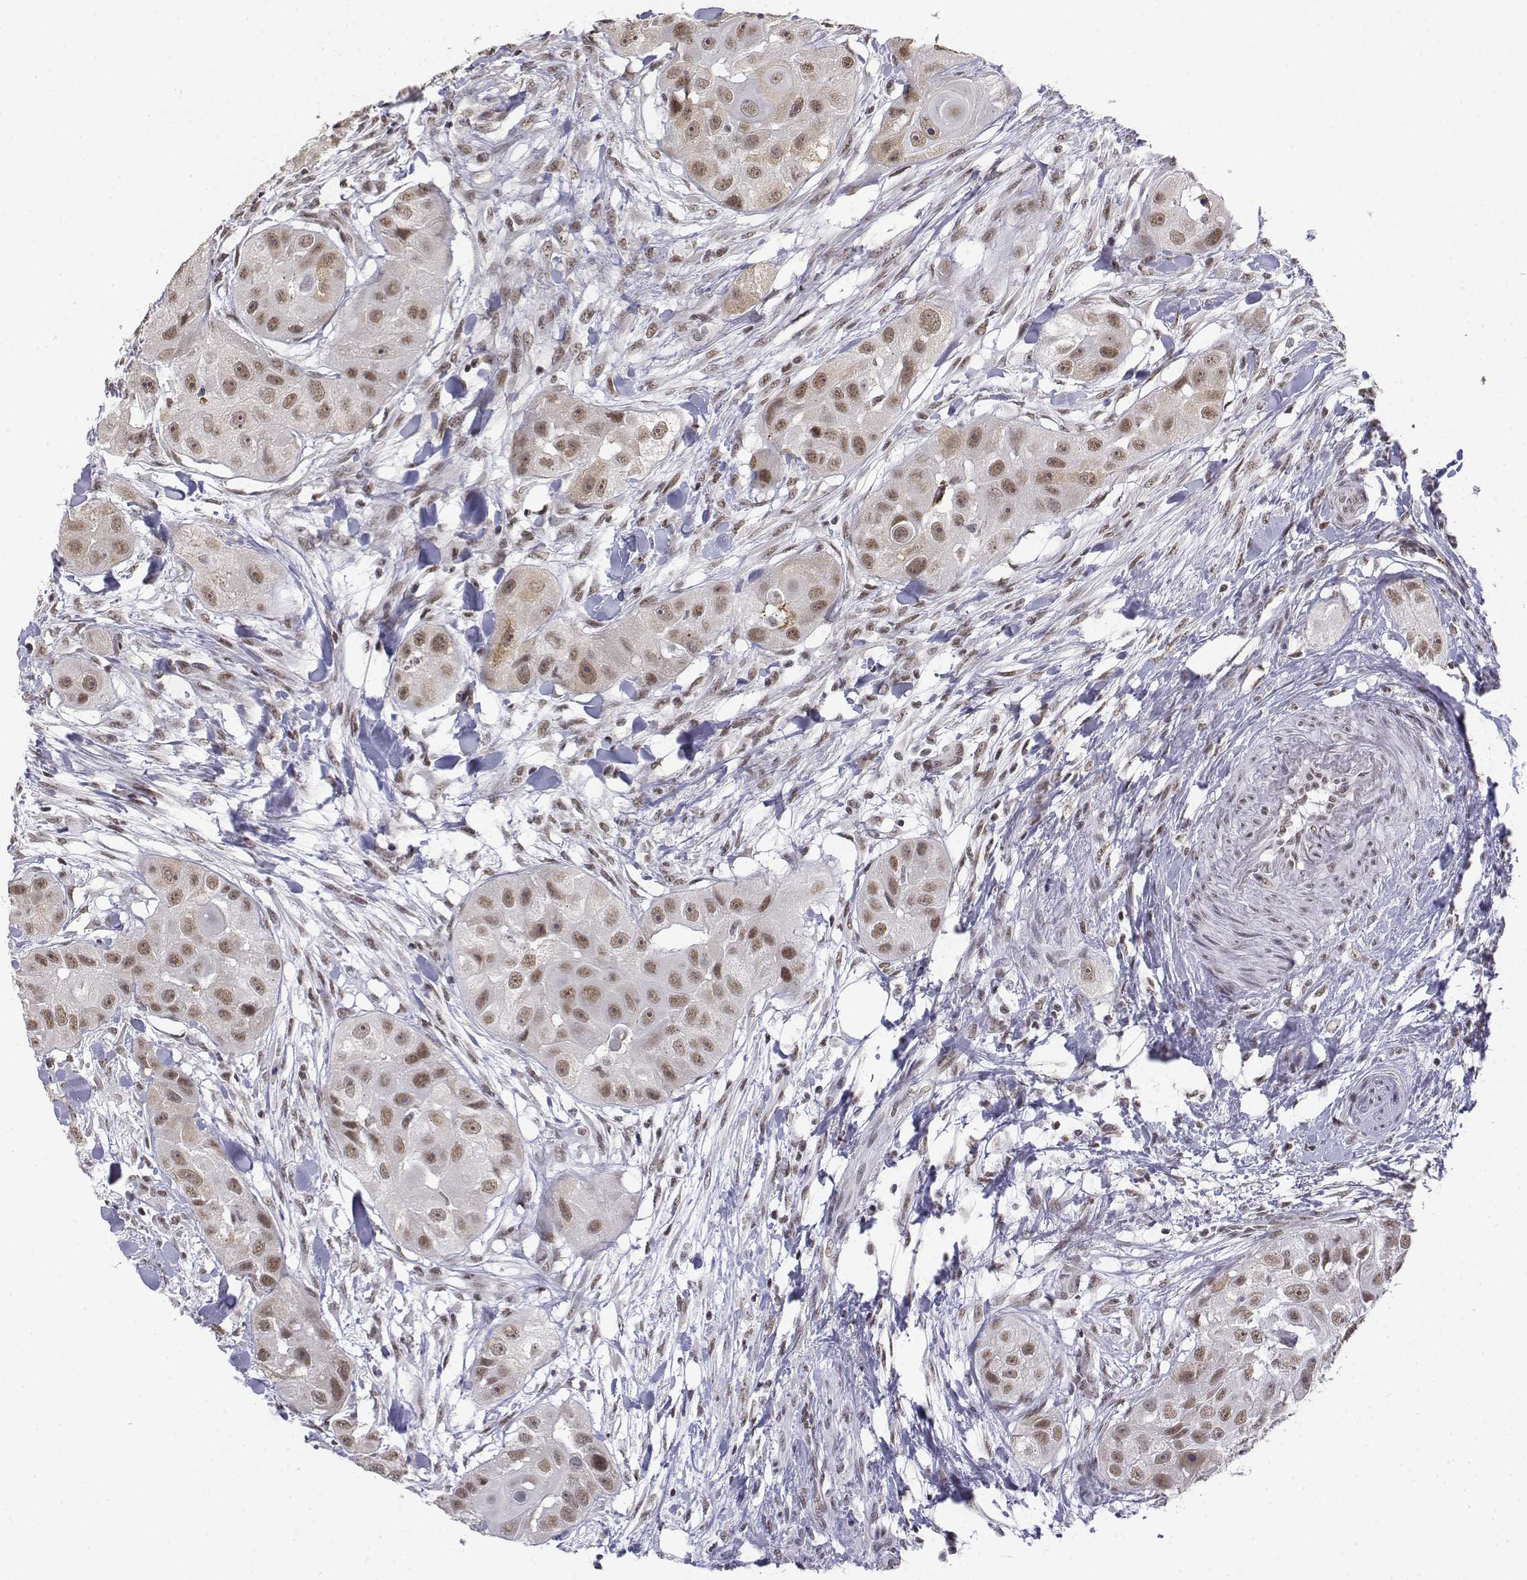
{"staining": {"intensity": "weak", "quantity": ">75%", "location": "nuclear"}, "tissue": "head and neck cancer", "cell_type": "Tumor cells", "image_type": "cancer", "snomed": [{"axis": "morphology", "description": "Squamous cell carcinoma, NOS"}, {"axis": "topography", "description": "Head-Neck"}], "caption": "The micrograph shows a brown stain indicating the presence of a protein in the nuclear of tumor cells in head and neck cancer.", "gene": "SETD1A", "patient": {"sex": "male", "age": 51}}